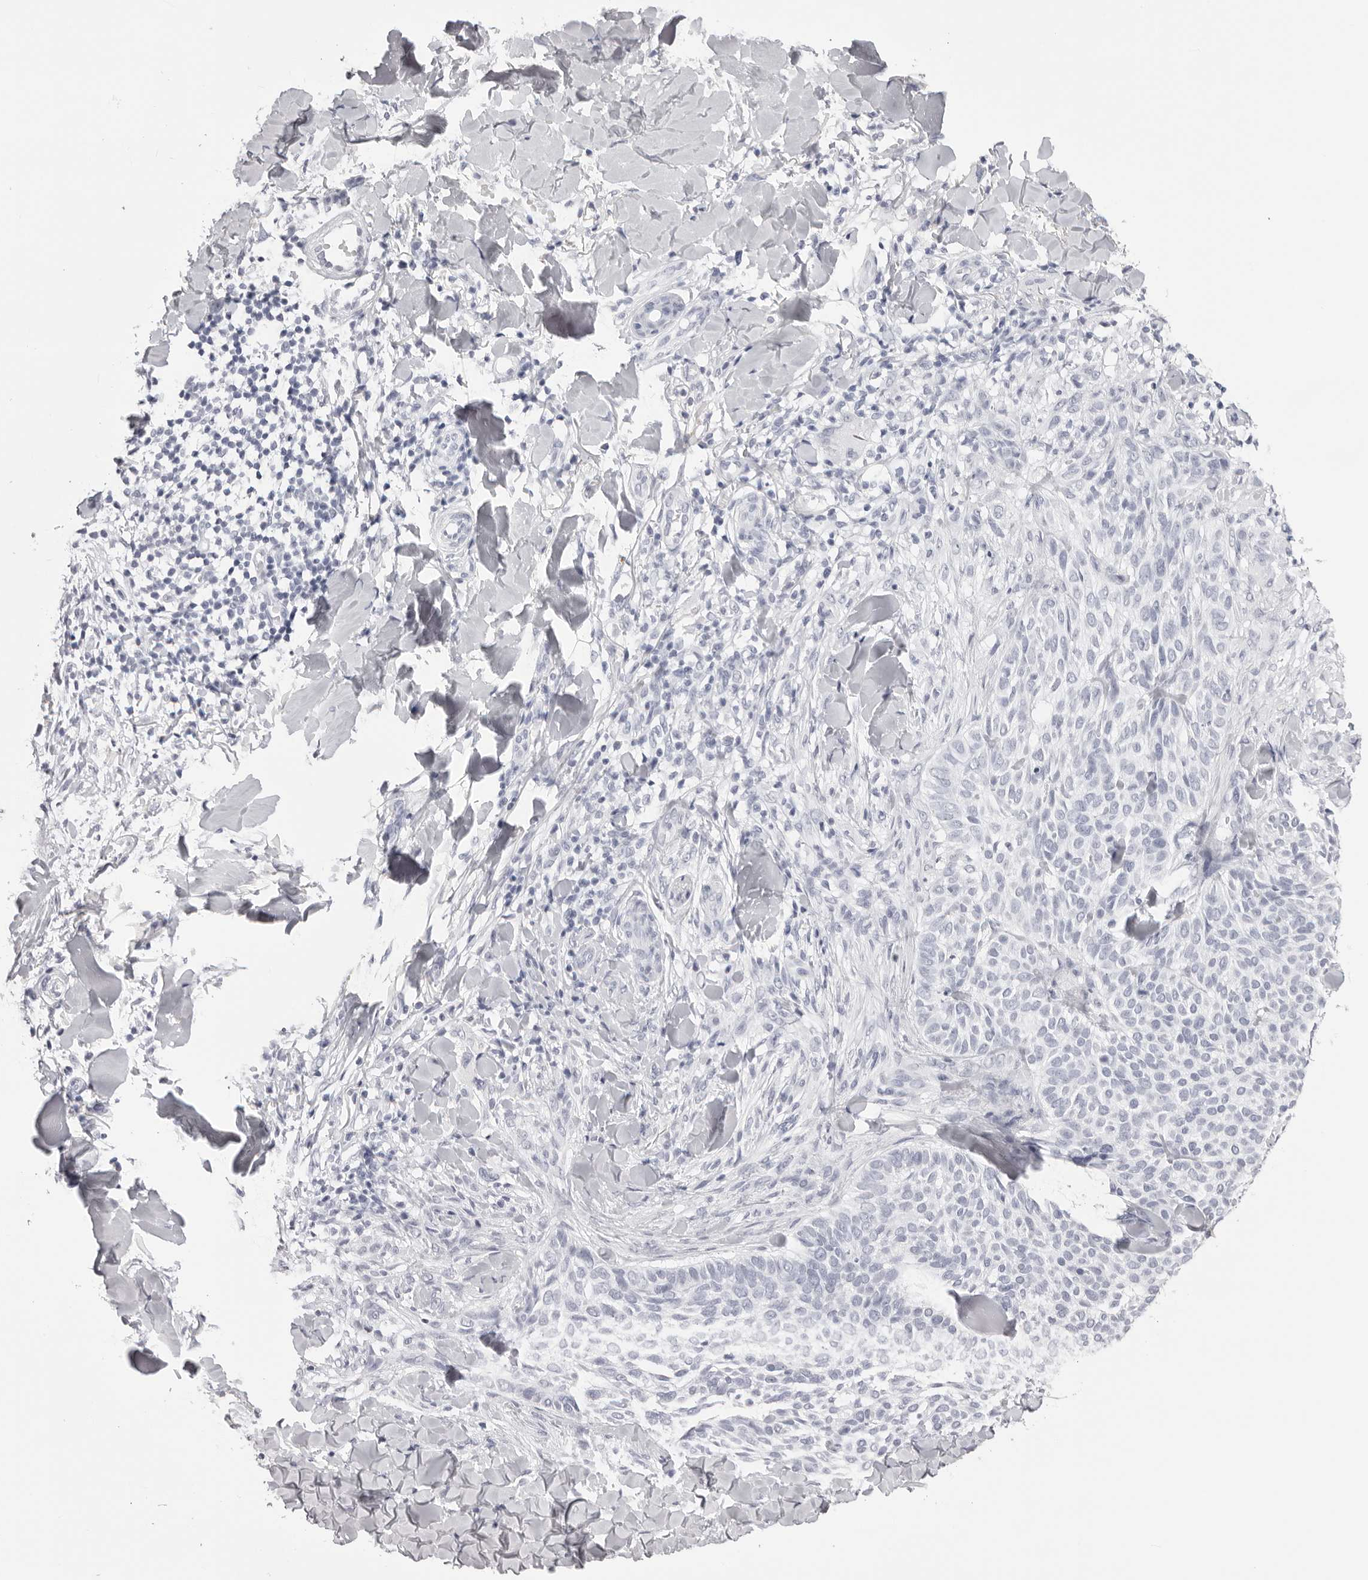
{"staining": {"intensity": "negative", "quantity": "none", "location": "none"}, "tissue": "skin cancer", "cell_type": "Tumor cells", "image_type": "cancer", "snomed": [{"axis": "morphology", "description": "Normal tissue, NOS"}, {"axis": "morphology", "description": "Basal cell carcinoma"}, {"axis": "topography", "description": "Skin"}], "caption": "Tumor cells are negative for protein expression in human skin basal cell carcinoma.", "gene": "RHO", "patient": {"sex": "male", "age": 67}}